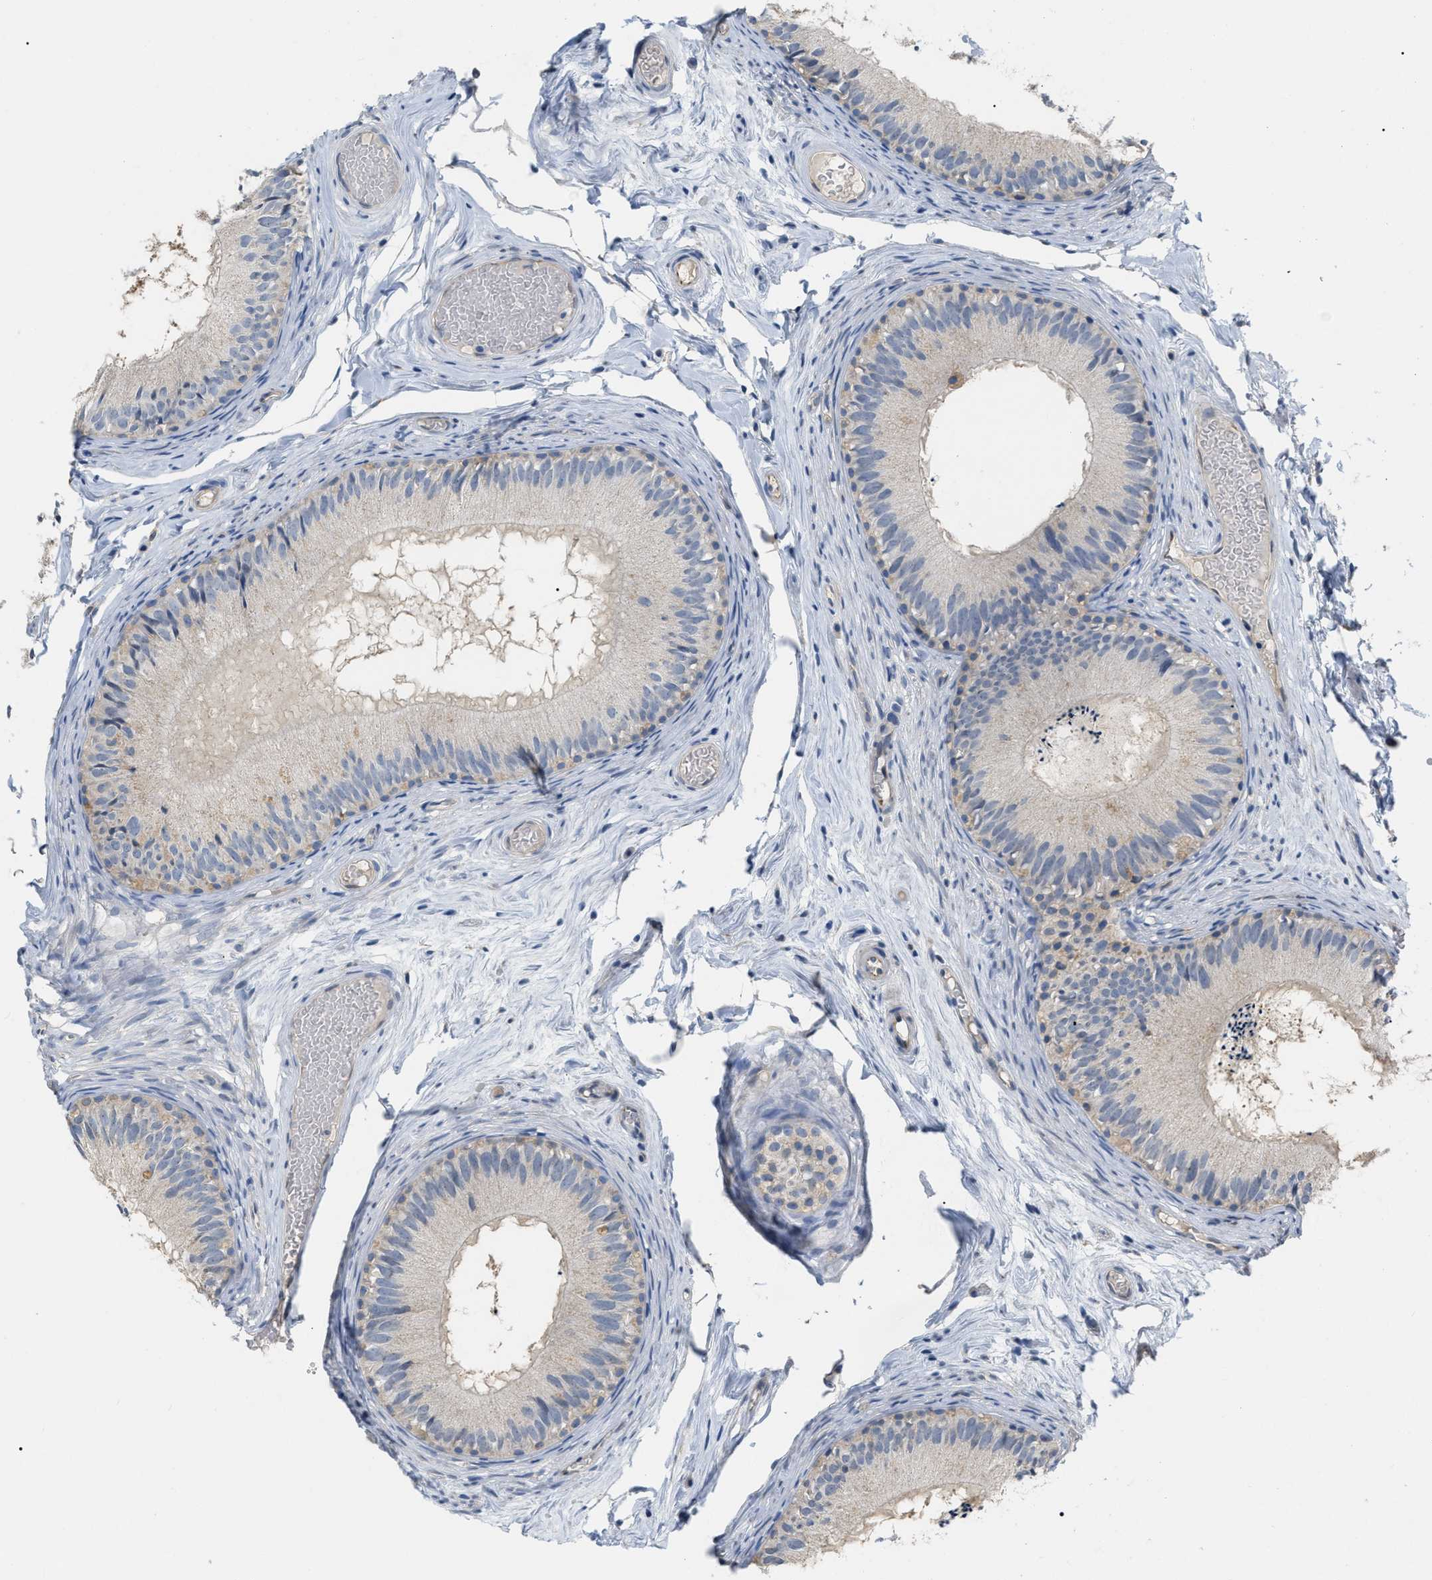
{"staining": {"intensity": "negative", "quantity": "none", "location": "none"}, "tissue": "epididymis", "cell_type": "Glandular cells", "image_type": "normal", "snomed": [{"axis": "morphology", "description": "Normal tissue, NOS"}, {"axis": "topography", "description": "Epididymis"}], "caption": "Immunohistochemistry (IHC) micrograph of normal epididymis: human epididymis stained with DAB shows no significant protein staining in glandular cells.", "gene": "DHX58", "patient": {"sex": "male", "age": 46}}